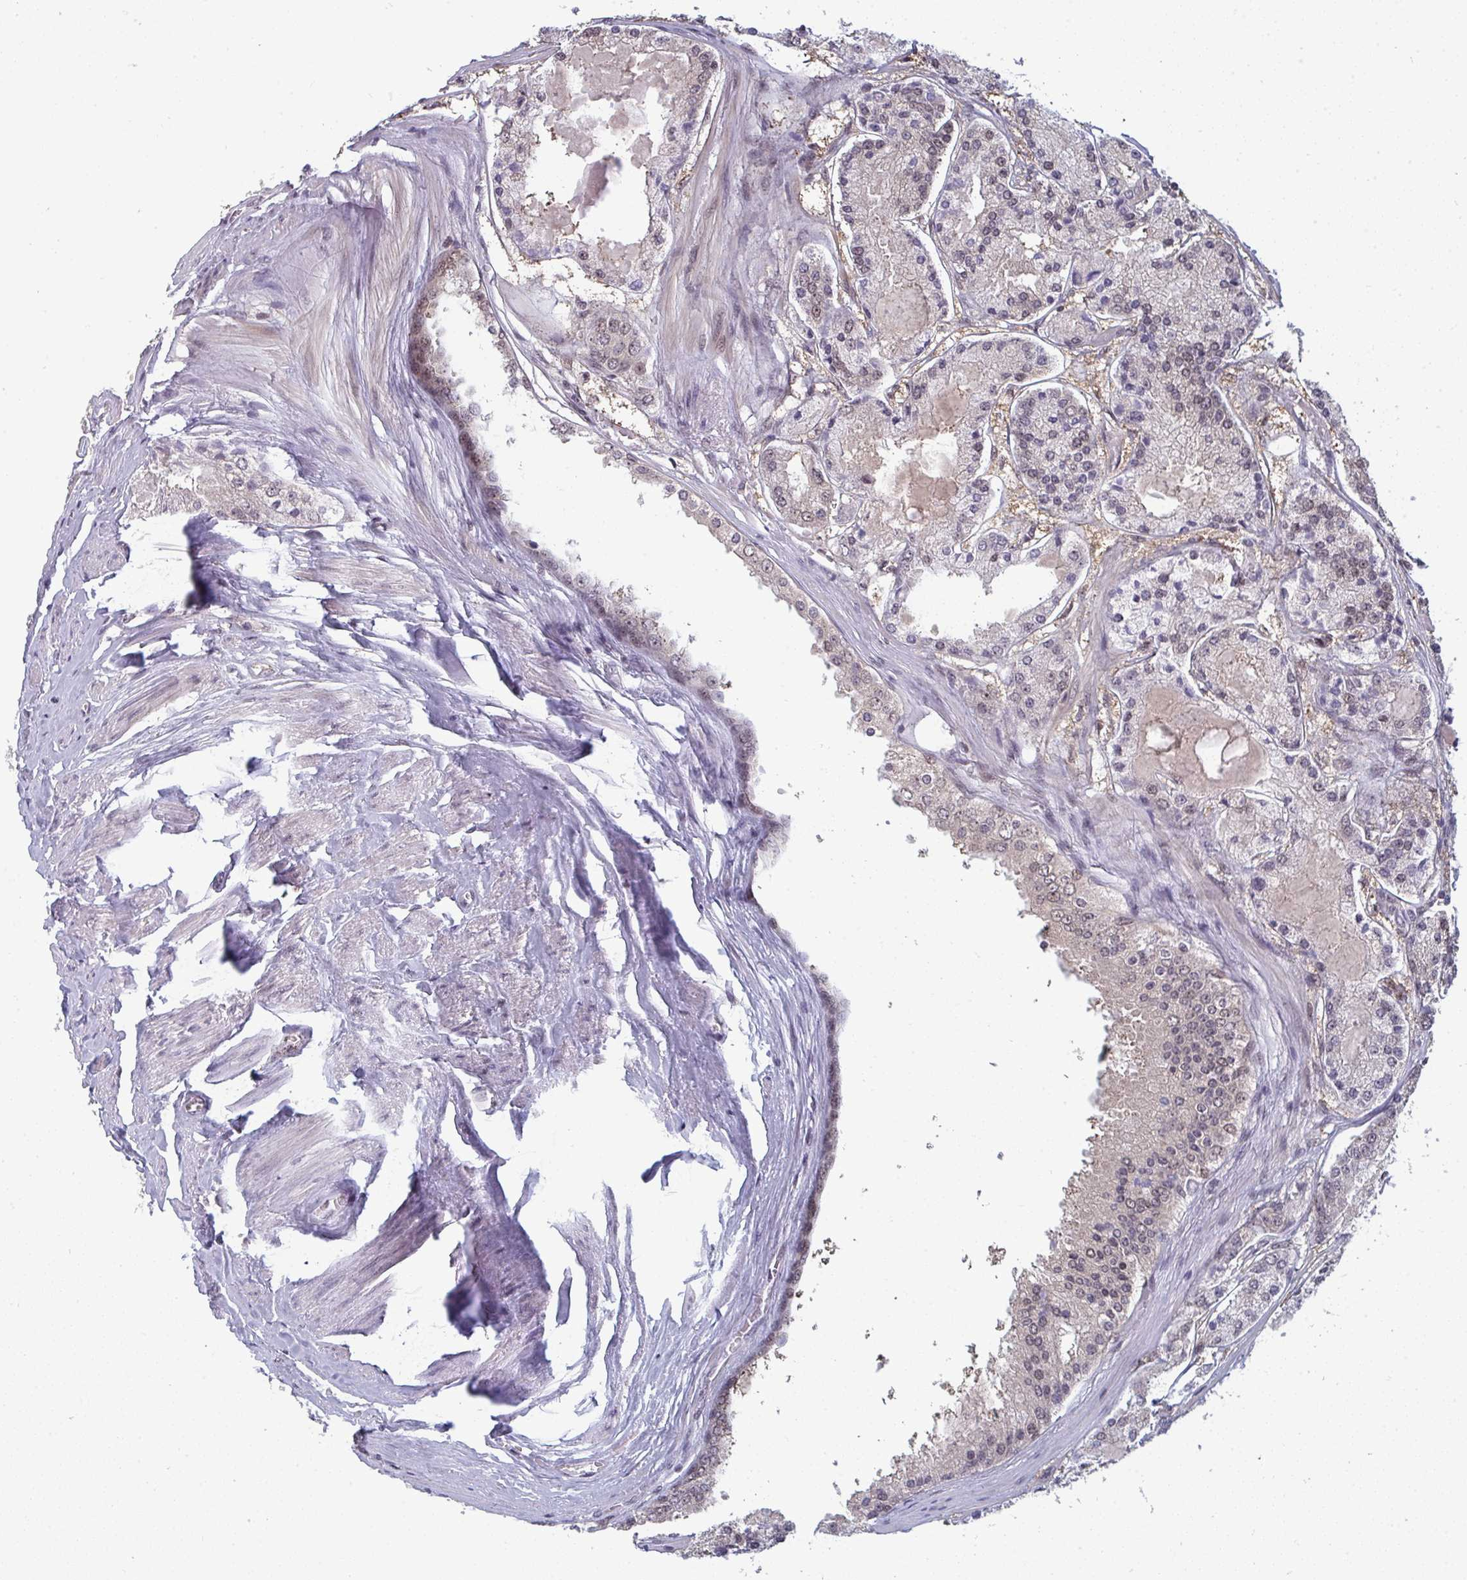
{"staining": {"intensity": "moderate", "quantity": "25%-75%", "location": "nuclear"}, "tissue": "prostate cancer", "cell_type": "Tumor cells", "image_type": "cancer", "snomed": [{"axis": "morphology", "description": "Adenocarcinoma, High grade"}, {"axis": "topography", "description": "Prostate"}], "caption": "Protein positivity by immunohistochemistry (IHC) reveals moderate nuclear staining in about 25%-75% of tumor cells in prostate cancer (high-grade adenocarcinoma). The staining was performed using DAB to visualize the protein expression in brown, while the nuclei were stained in blue with hematoxylin (Magnification: 20x).", "gene": "ATF1", "patient": {"sex": "male", "age": 67}}